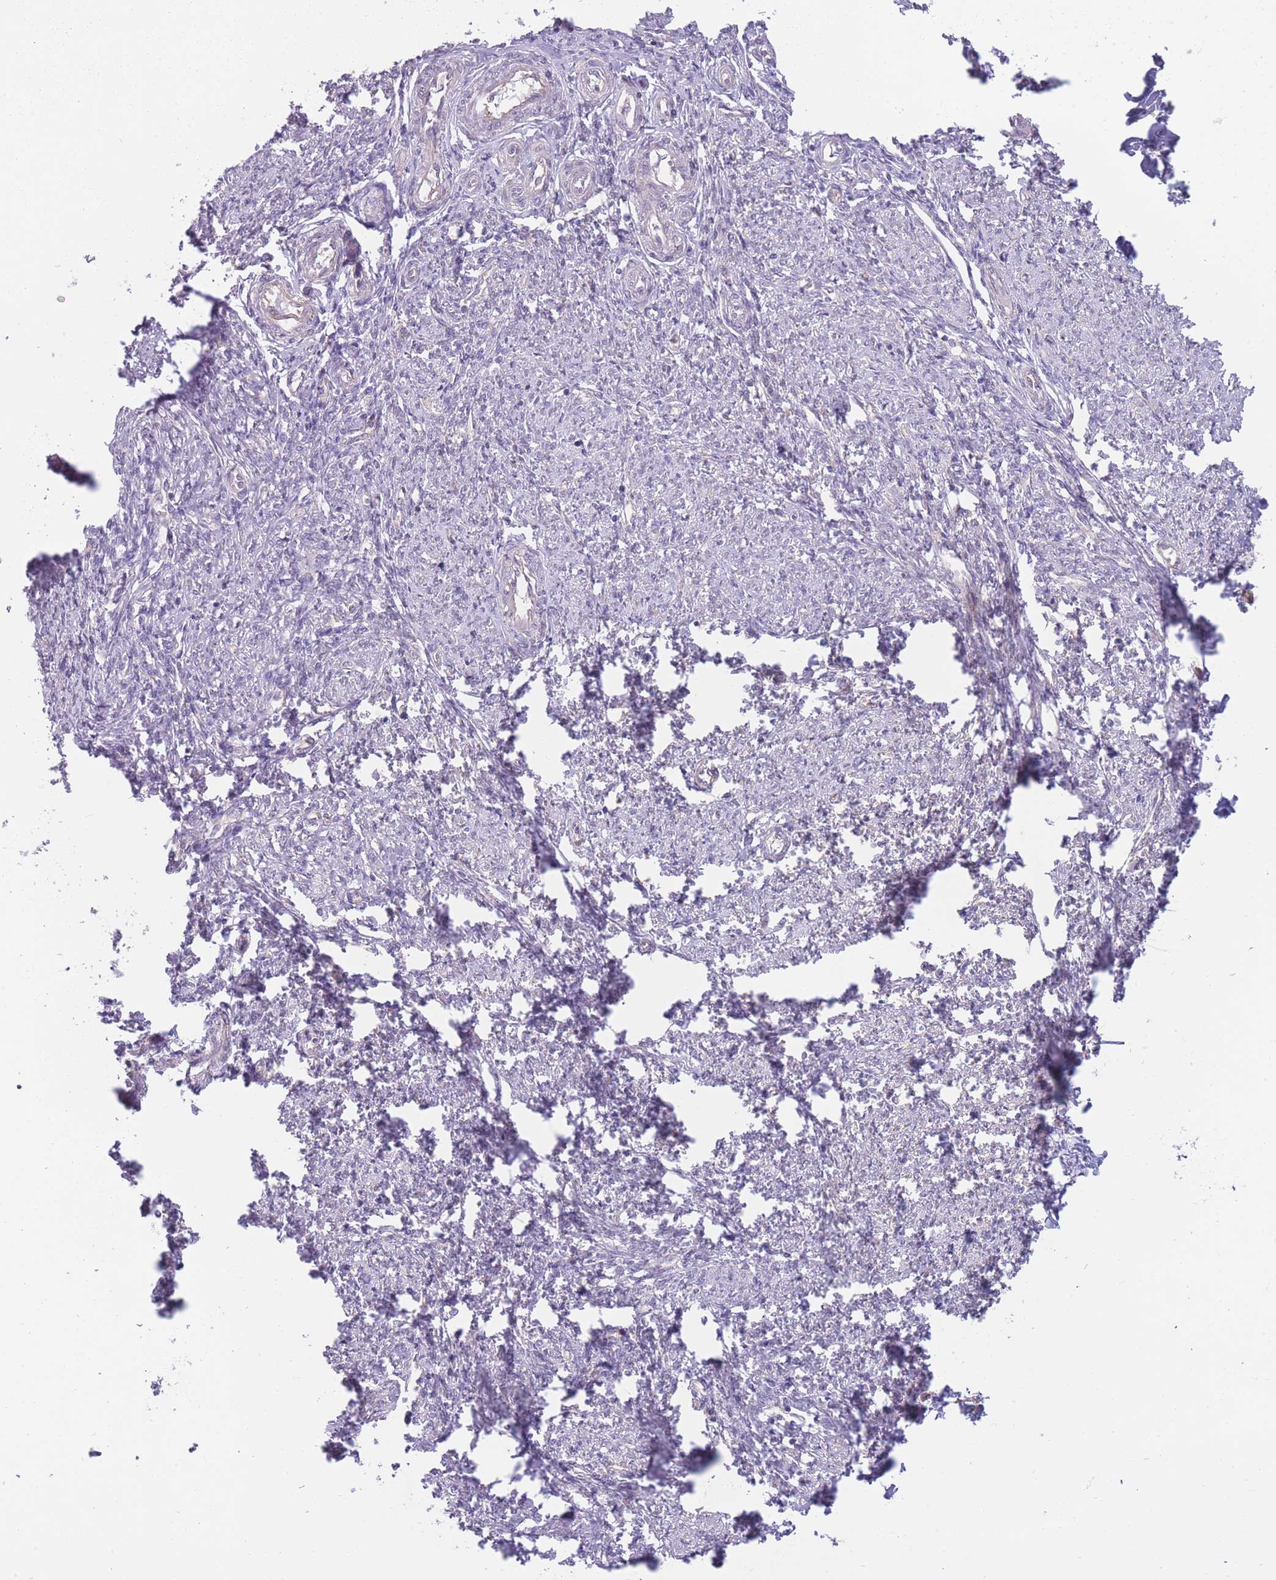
{"staining": {"intensity": "negative", "quantity": "none", "location": "none"}, "tissue": "smooth muscle", "cell_type": "Smooth muscle cells", "image_type": "normal", "snomed": [{"axis": "morphology", "description": "Normal tissue, NOS"}, {"axis": "topography", "description": "Smooth muscle"}, {"axis": "topography", "description": "Uterus"}], "caption": "Immunohistochemistry of benign smooth muscle reveals no expression in smooth muscle cells. (Stains: DAB (3,3'-diaminobenzidine) immunohistochemistry with hematoxylin counter stain, Microscopy: brightfield microscopy at high magnification).", "gene": "CCT6A", "patient": {"sex": "female", "age": 59}}